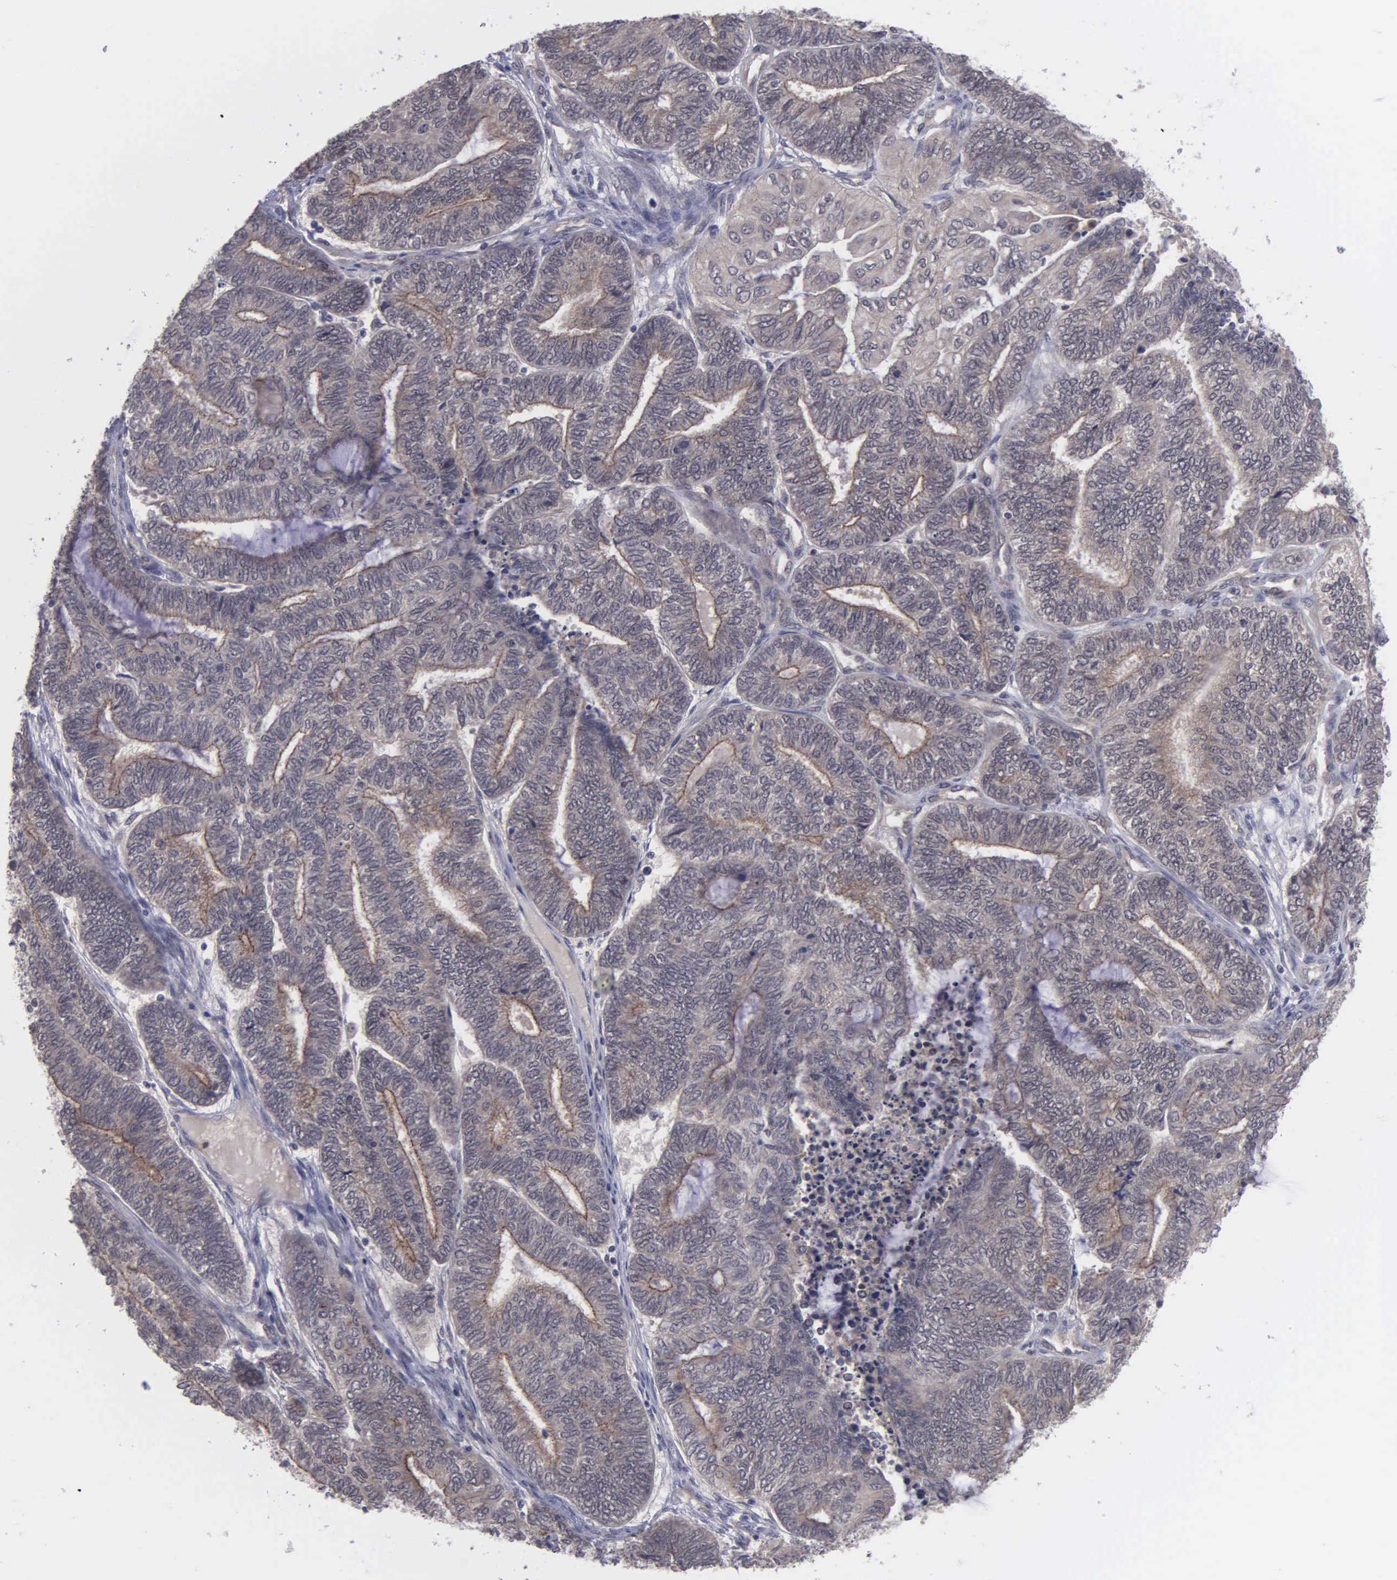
{"staining": {"intensity": "weak", "quantity": ">75%", "location": "cytoplasmic/membranous"}, "tissue": "endometrial cancer", "cell_type": "Tumor cells", "image_type": "cancer", "snomed": [{"axis": "morphology", "description": "Adenocarcinoma, NOS"}, {"axis": "topography", "description": "Uterus"}, {"axis": "topography", "description": "Endometrium"}], "caption": "Protein staining of endometrial cancer (adenocarcinoma) tissue shows weak cytoplasmic/membranous expression in about >75% of tumor cells.", "gene": "MAP3K9", "patient": {"sex": "female", "age": 70}}